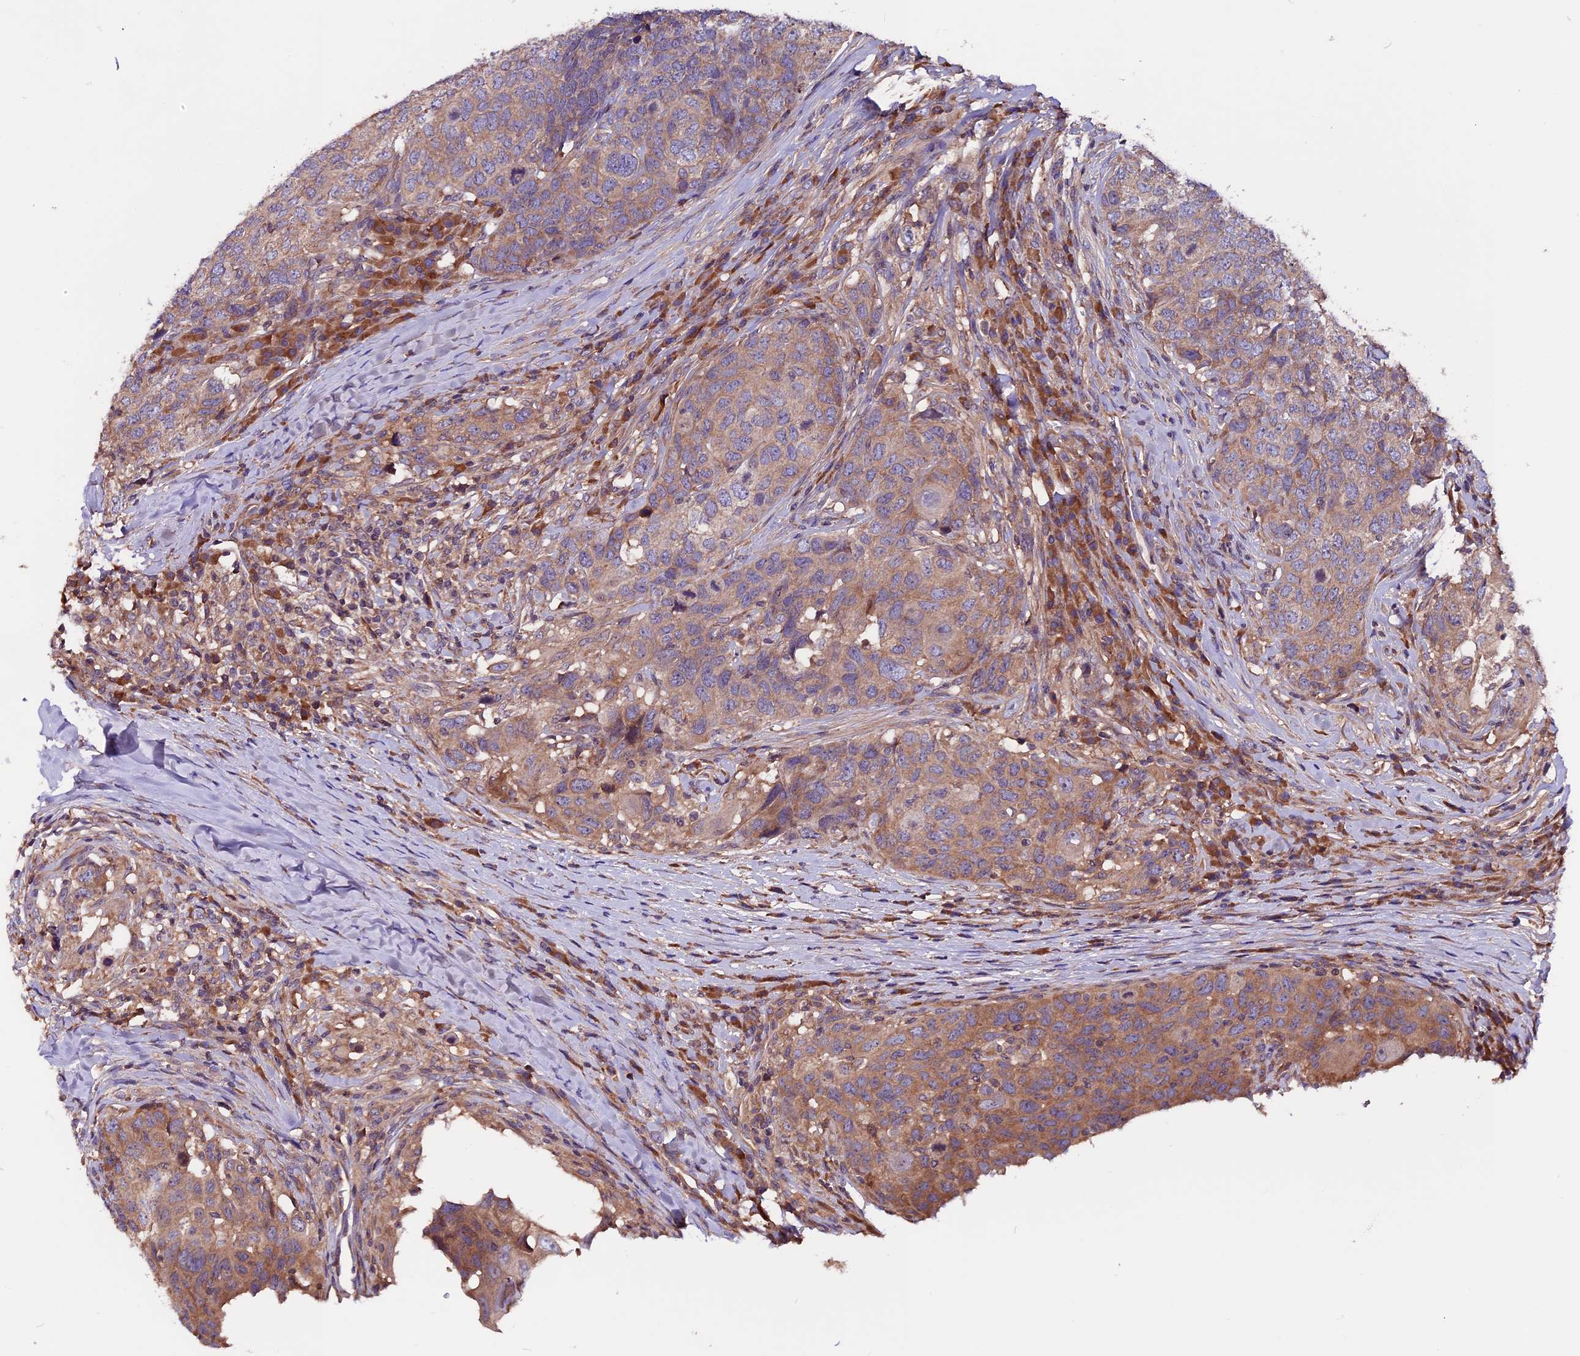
{"staining": {"intensity": "moderate", "quantity": "25%-75%", "location": "cytoplasmic/membranous"}, "tissue": "head and neck cancer", "cell_type": "Tumor cells", "image_type": "cancer", "snomed": [{"axis": "morphology", "description": "Squamous cell carcinoma, NOS"}, {"axis": "topography", "description": "Head-Neck"}], "caption": "Squamous cell carcinoma (head and neck) stained with DAB immunohistochemistry (IHC) shows medium levels of moderate cytoplasmic/membranous staining in about 25%-75% of tumor cells. Immunohistochemistry stains the protein in brown and the nuclei are stained blue.", "gene": "ZNF598", "patient": {"sex": "male", "age": 66}}